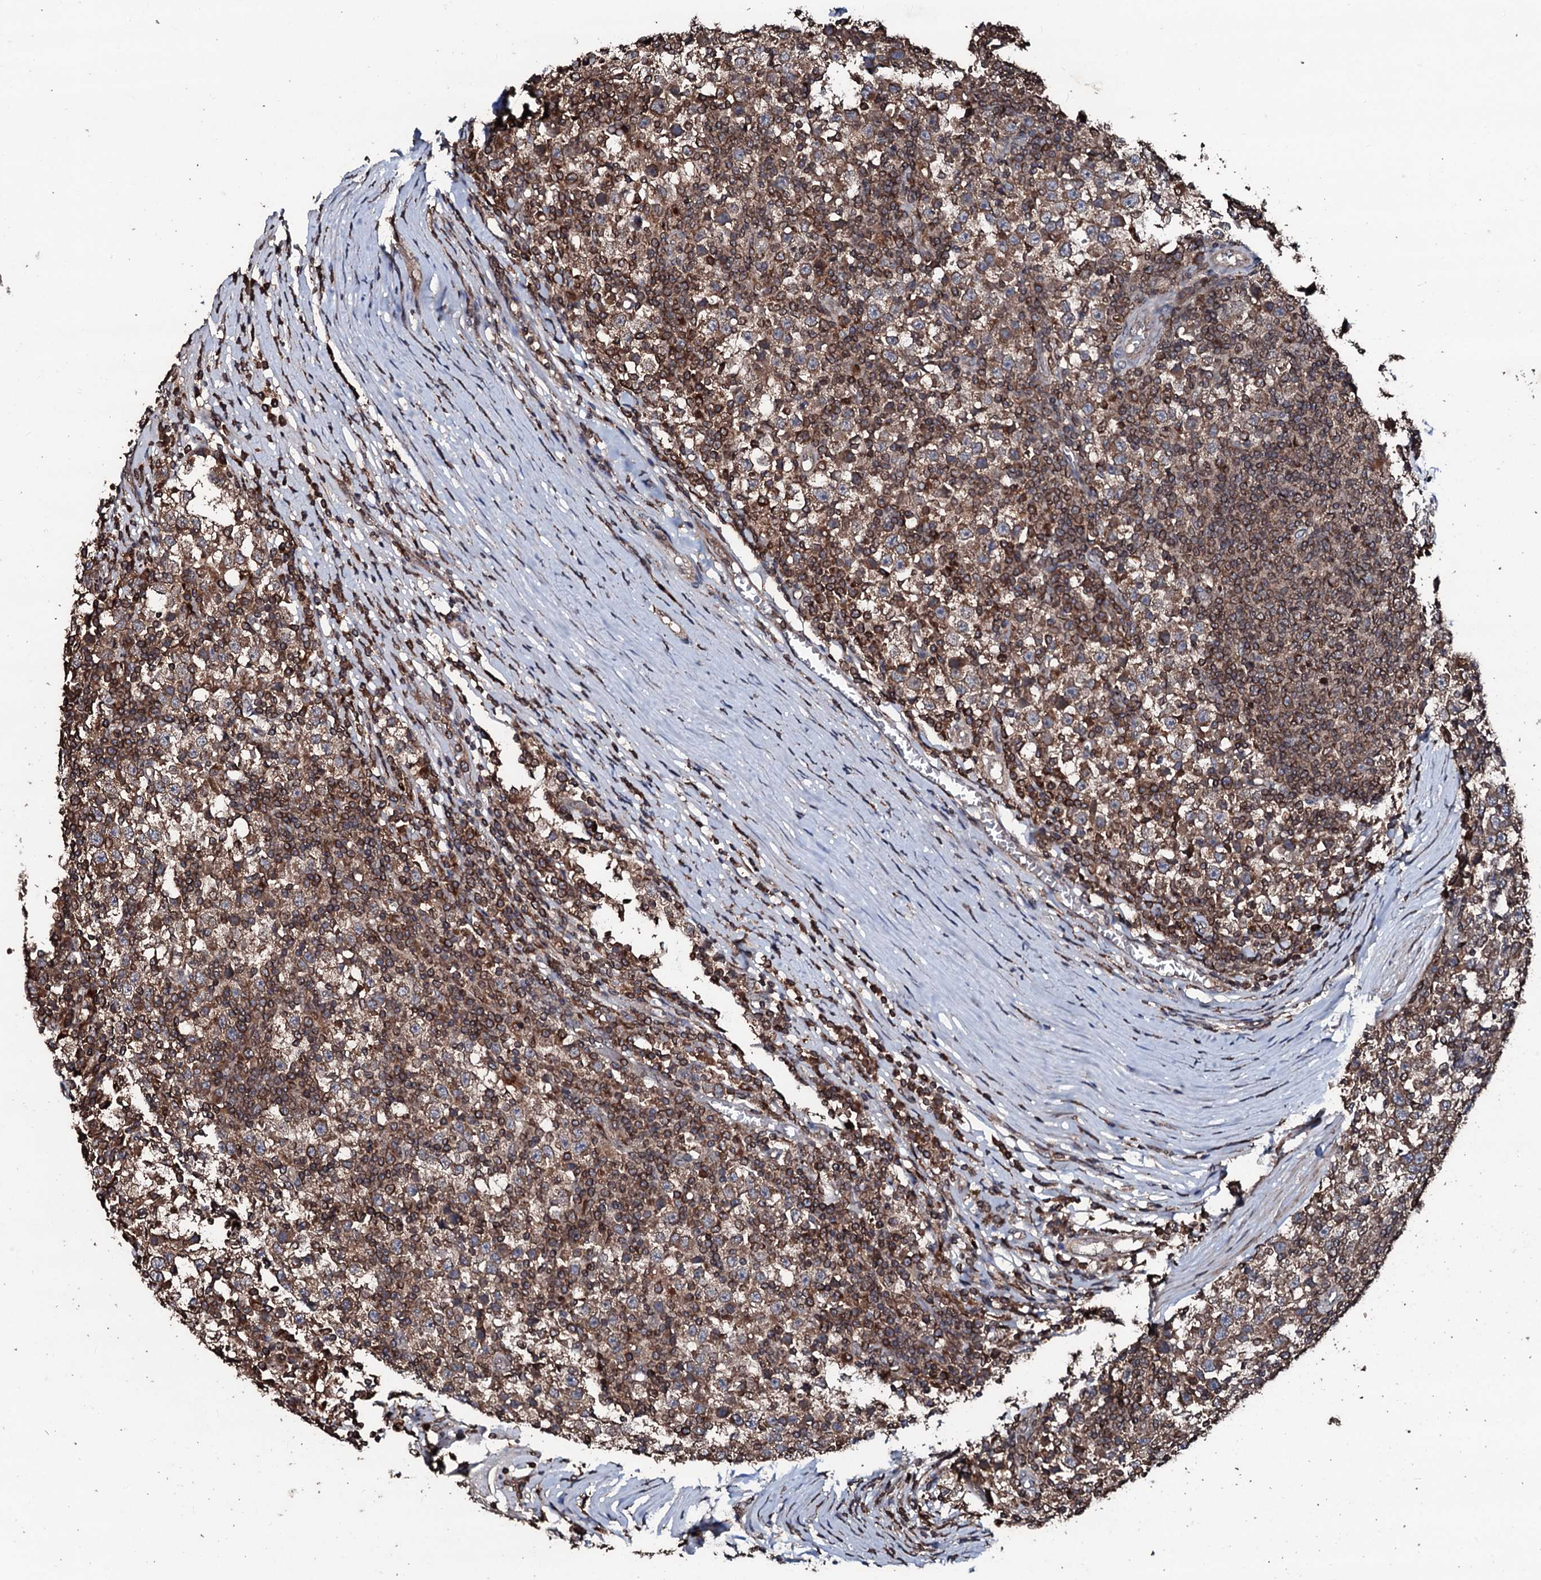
{"staining": {"intensity": "moderate", "quantity": ">75%", "location": "cytoplasmic/membranous"}, "tissue": "testis cancer", "cell_type": "Tumor cells", "image_type": "cancer", "snomed": [{"axis": "morphology", "description": "Seminoma, NOS"}, {"axis": "topography", "description": "Testis"}], "caption": "Brown immunohistochemical staining in human testis cancer reveals moderate cytoplasmic/membranous staining in approximately >75% of tumor cells.", "gene": "SDHAF2", "patient": {"sex": "male", "age": 65}}